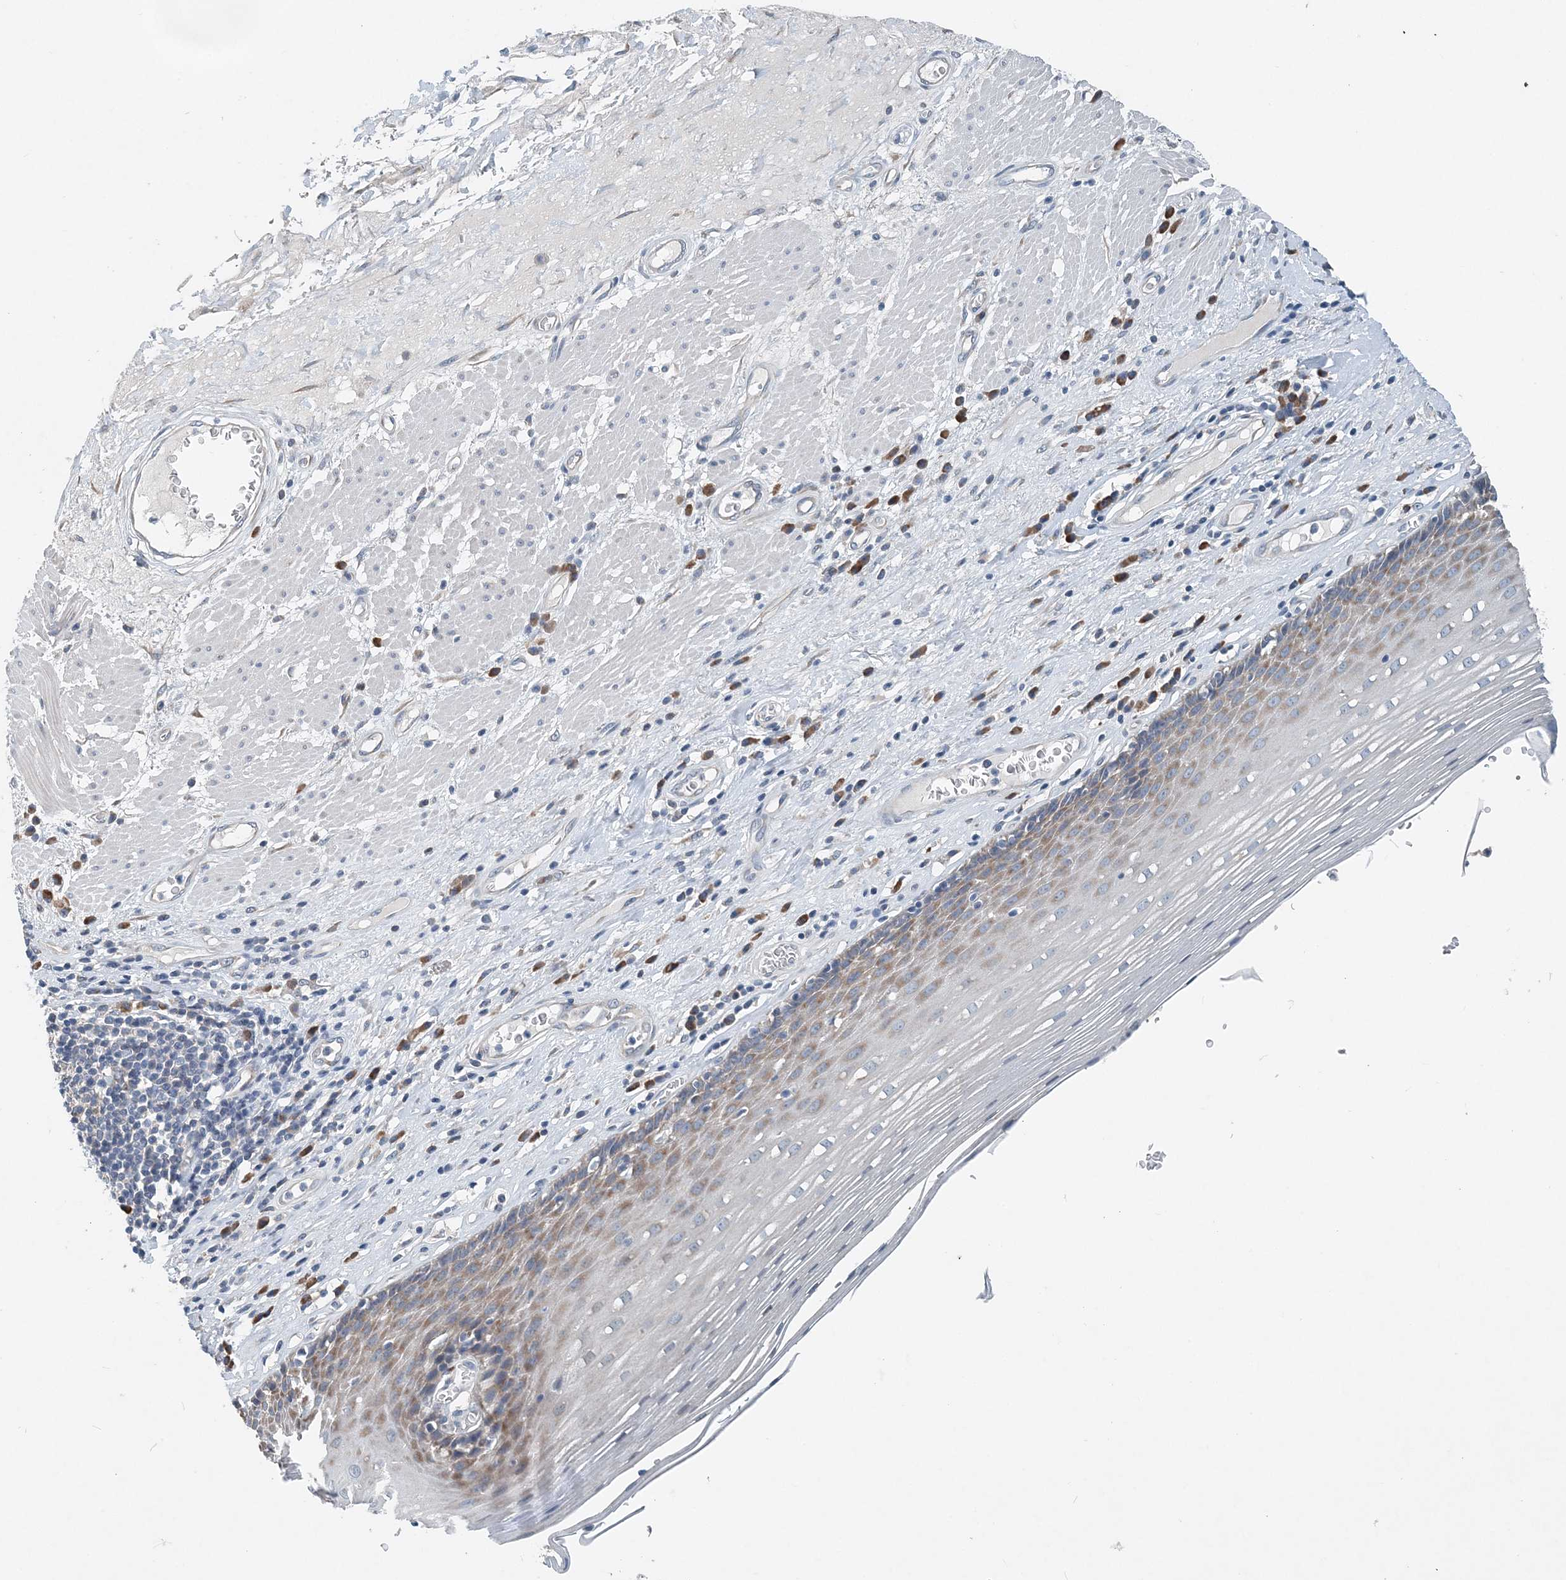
{"staining": {"intensity": "moderate", "quantity": "25%-75%", "location": "cytoplasmic/membranous"}, "tissue": "esophagus", "cell_type": "Squamous epithelial cells", "image_type": "normal", "snomed": [{"axis": "morphology", "description": "Normal tissue, NOS"}, {"axis": "topography", "description": "Esophagus"}], "caption": "Protein expression by immunohistochemistry (IHC) shows moderate cytoplasmic/membranous staining in approximately 25%-75% of squamous epithelial cells in normal esophagus. The protein is shown in brown color, while the nuclei are stained blue.", "gene": "EEF1A2", "patient": {"sex": "male", "age": 62}}